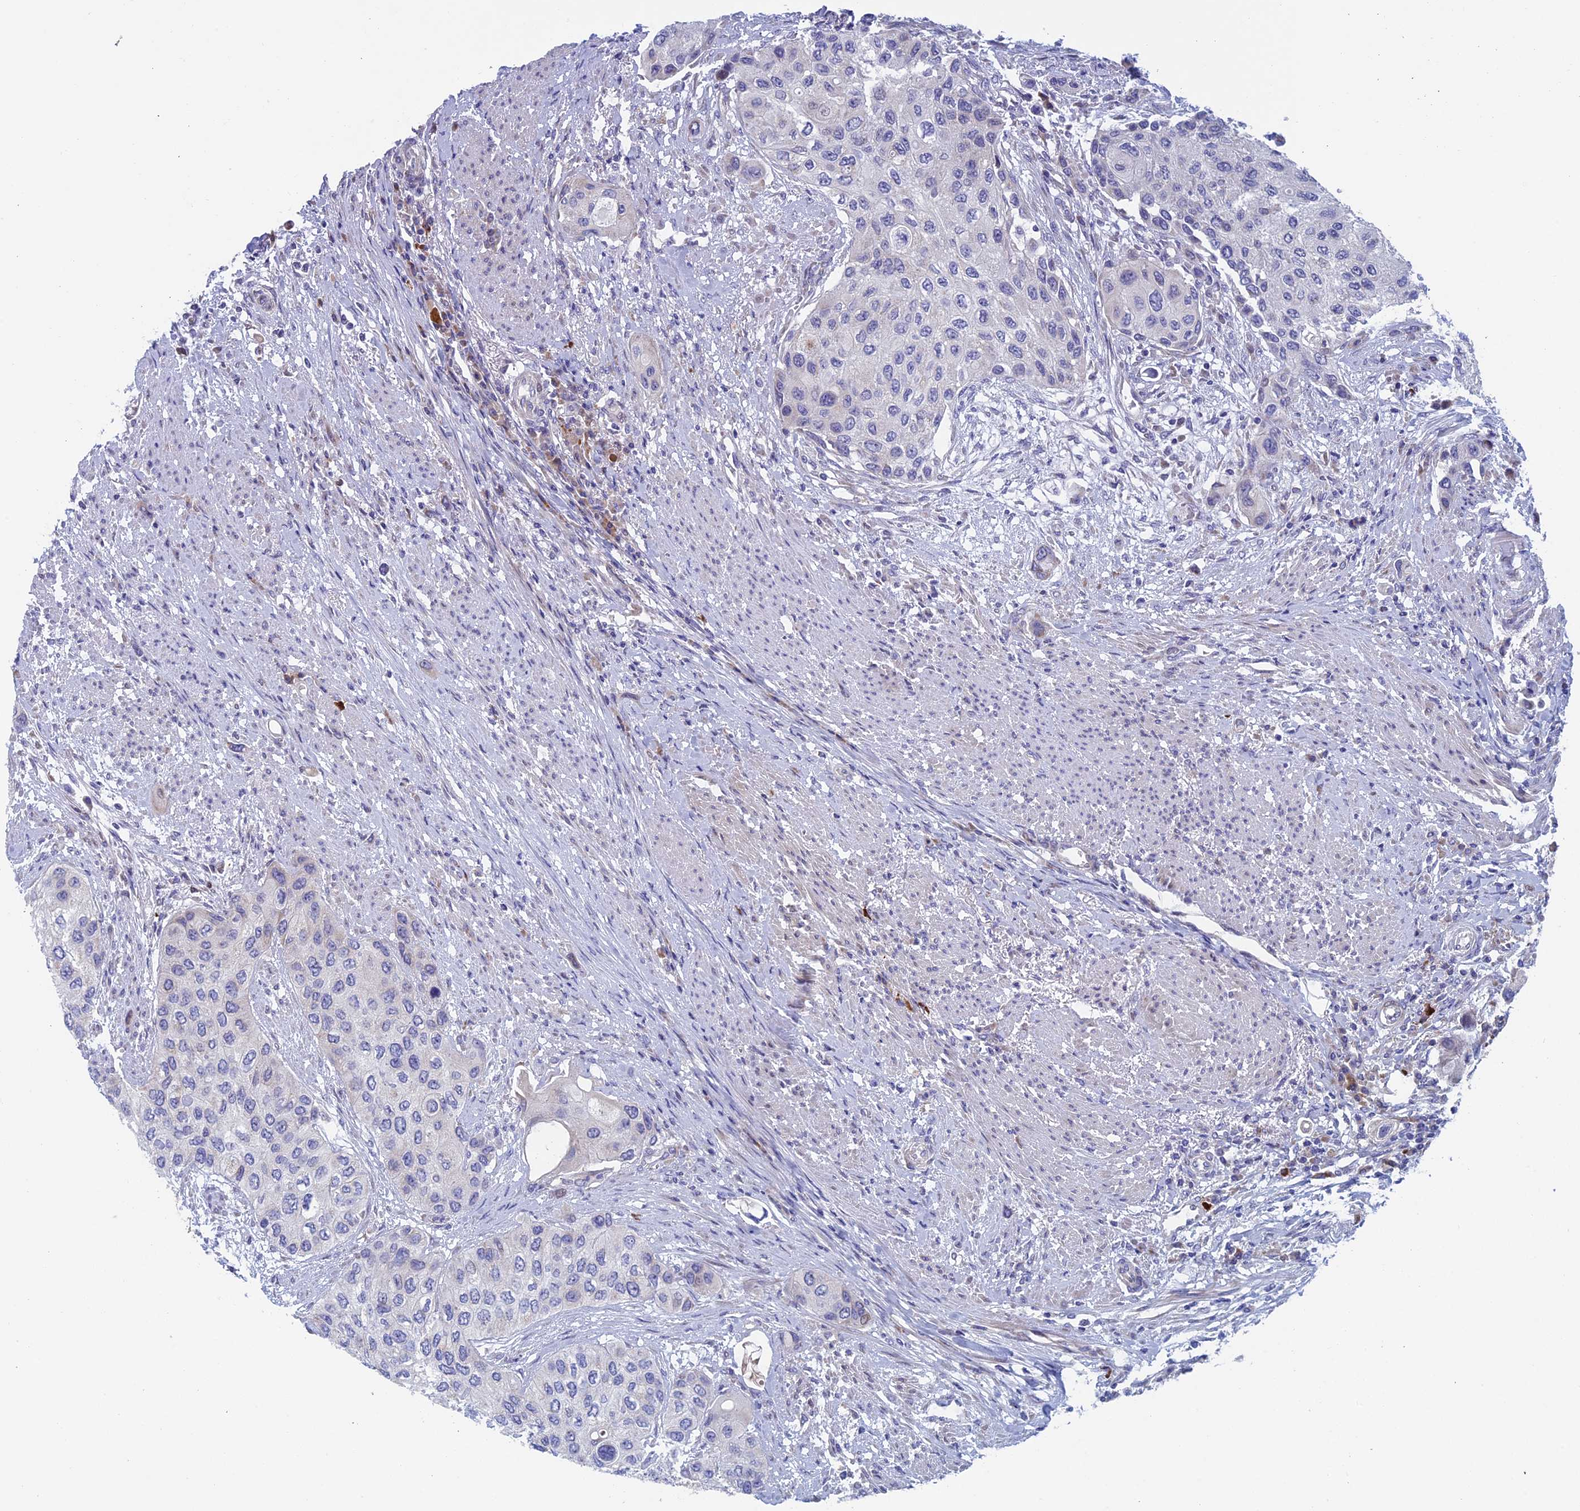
{"staining": {"intensity": "negative", "quantity": "none", "location": "none"}, "tissue": "urothelial cancer", "cell_type": "Tumor cells", "image_type": "cancer", "snomed": [{"axis": "morphology", "description": "Urothelial carcinoma, High grade"}, {"axis": "topography", "description": "Urinary bladder"}], "caption": "IHC micrograph of neoplastic tissue: human urothelial carcinoma (high-grade) stained with DAB (3,3'-diaminobenzidine) reveals no significant protein expression in tumor cells.", "gene": "NIBAN3", "patient": {"sex": "female", "age": 56}}